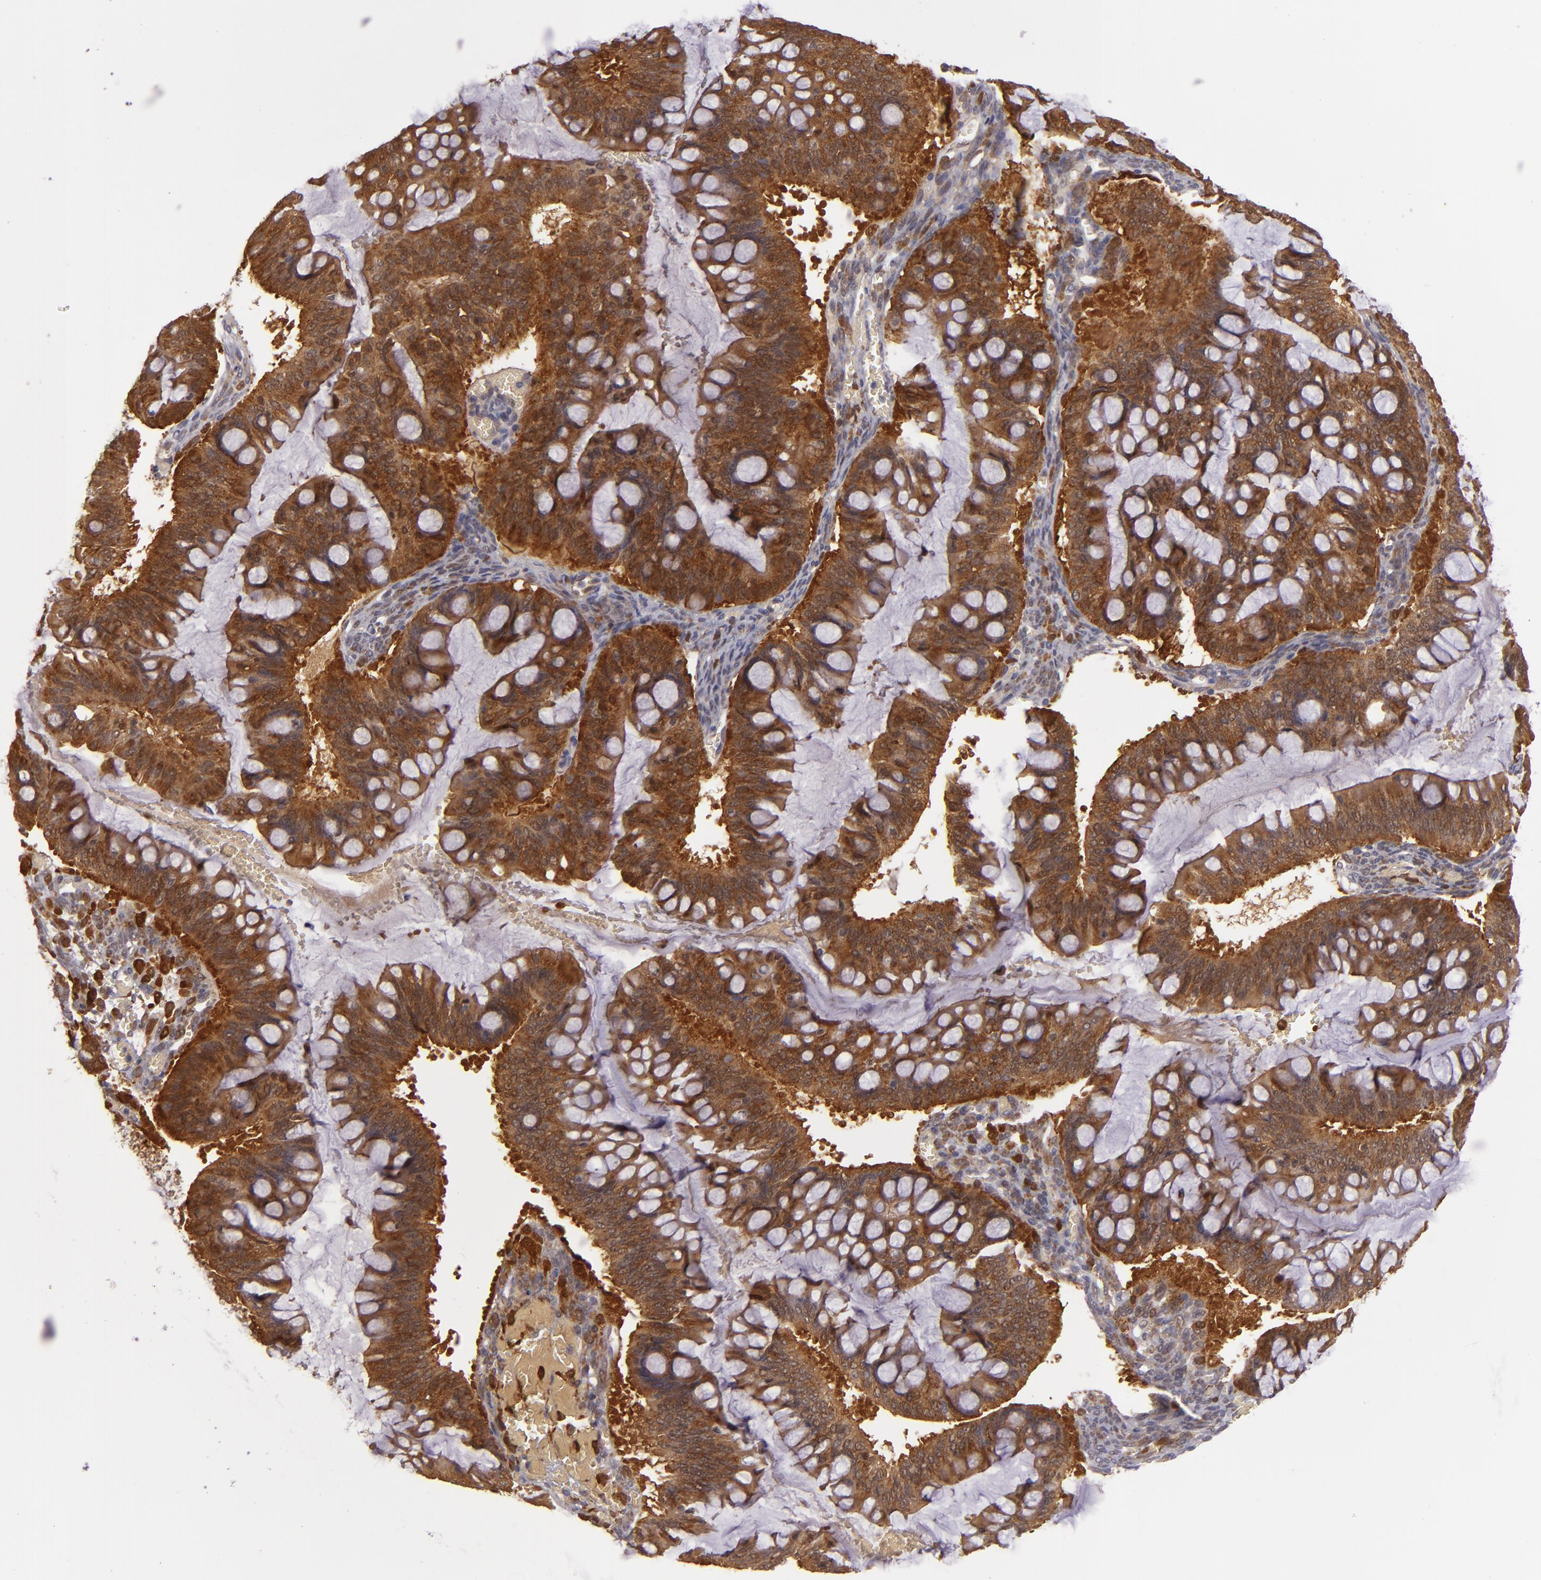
{"staining": {"intensity": "strong", "quantity": ">75%", "location": "cytoplasmic/membranous"}, "tissue": "ovarian cancer", "cell_type": "Tumor cells", "image_type": "cancer", "snomed": [{"axis": "morphology", "description": "Cystadenocarcinoma, mucinous, NOS"}, {"axis": "topography", "description": "Ovary"}], "caption": "A brown stain shows strong cytoplasmic/membranous expression of a protein in ovarian mucinous cystadenocarcinoma tumor cells.", "gene": "SH2D4A", "patient": {"sex": "female", "age": 73}}